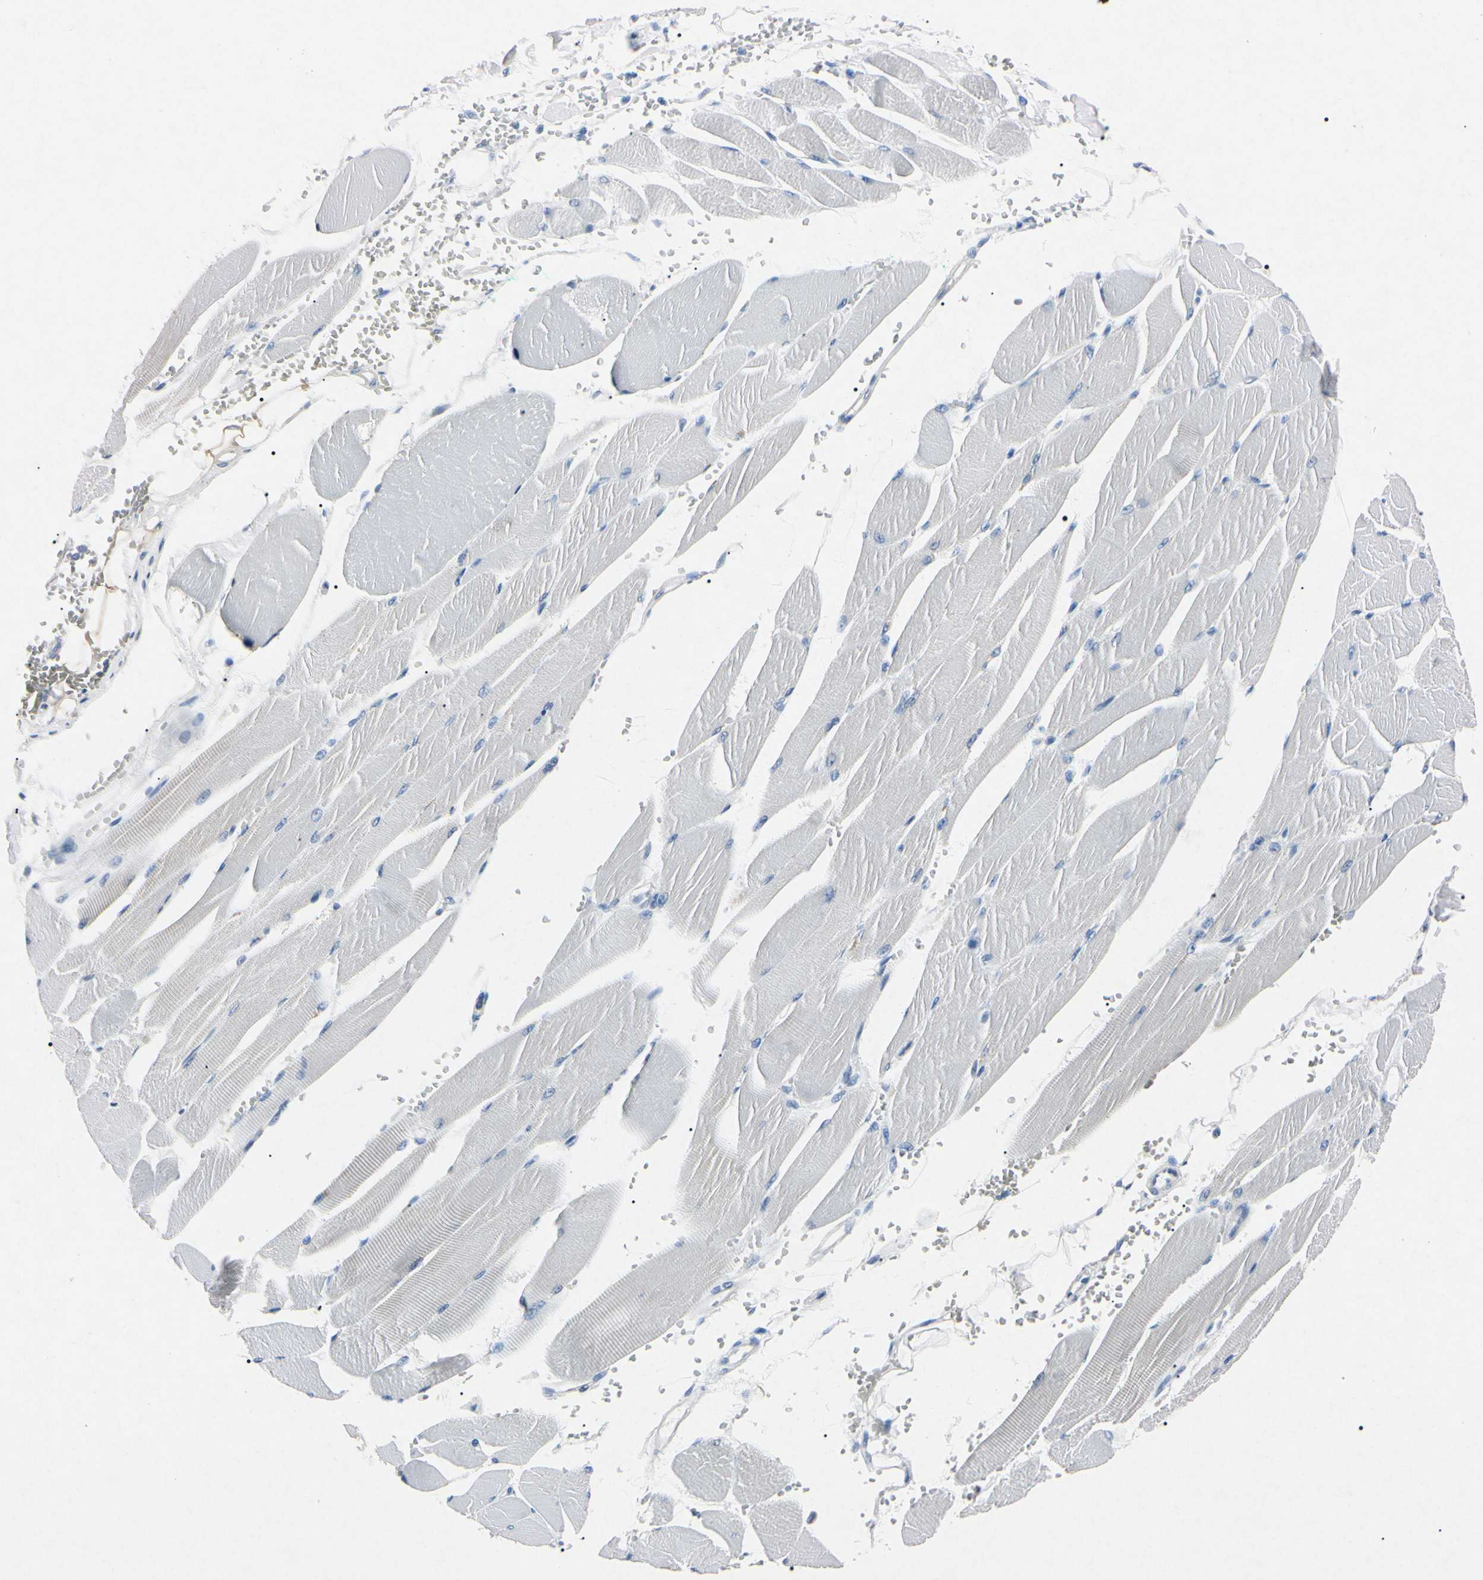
{"staining": {"intensity": "negative", "quantity": "none", "location": "none"}, "tissue": "skeletal muscle", "cell_type": "Myocytes", "image_type": "normal", "snomed": [{"axis": "morphology", "description": "Normal tissue, NOS"}, {"axis": "topography", "description": "Skeletal muscle"}, {"axis": "topography", "description": "Oral tissue"}, {"axis": "topography", "description": "Peripheral nerve tissue"}], "caption": "DAB (3,3'-diaminobenzidine) immunohistochemical staining of benign skeletal muscle displays no significant staining in myocytes. (IHC, brightfield microscopy, high magnification).", "gene": "ELN", "patient": {"sex": "female", "age": 84}}